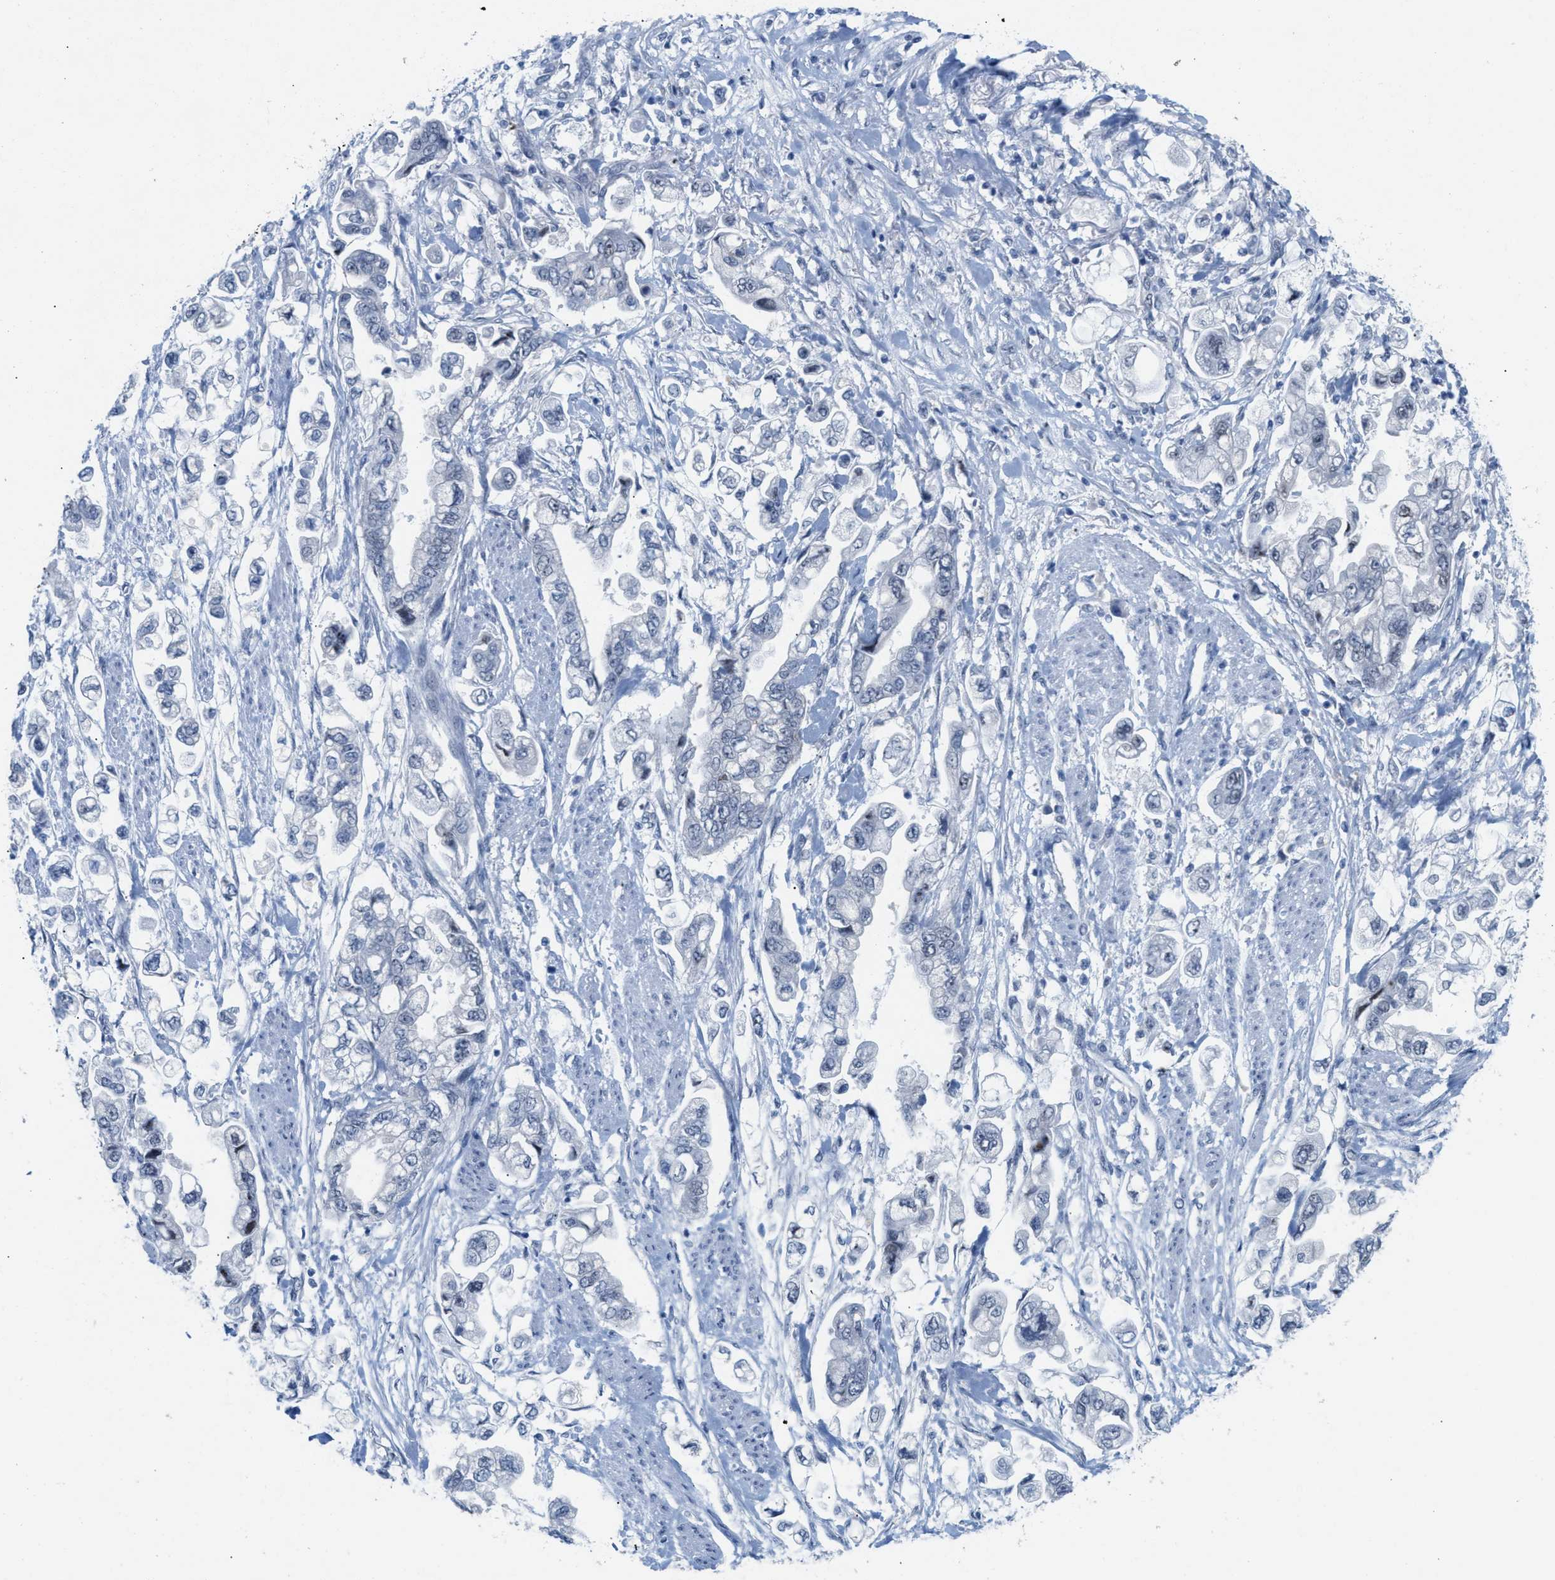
{"staining": {"intensity": "negative", "quantity": "none", "location": "none"}, "tissue": "stomach cancer", "cell_type": "Tumor cells", "image_type": "cancer", "snomed": [{"axis": "morphology", "description": "Normal tissue, NOS"}, {"axis": "morphology", "description": "Adenocarcinoma, NOS"}, {"axis": "topography", "description": "Stomach"}], "caption": "Human stomach cancer stained for a protein using immunohistochemistry demonstrates no expression in tumor cells.", "gene": "WIPI2", "patient": {"sex": "male", "age": 62}}